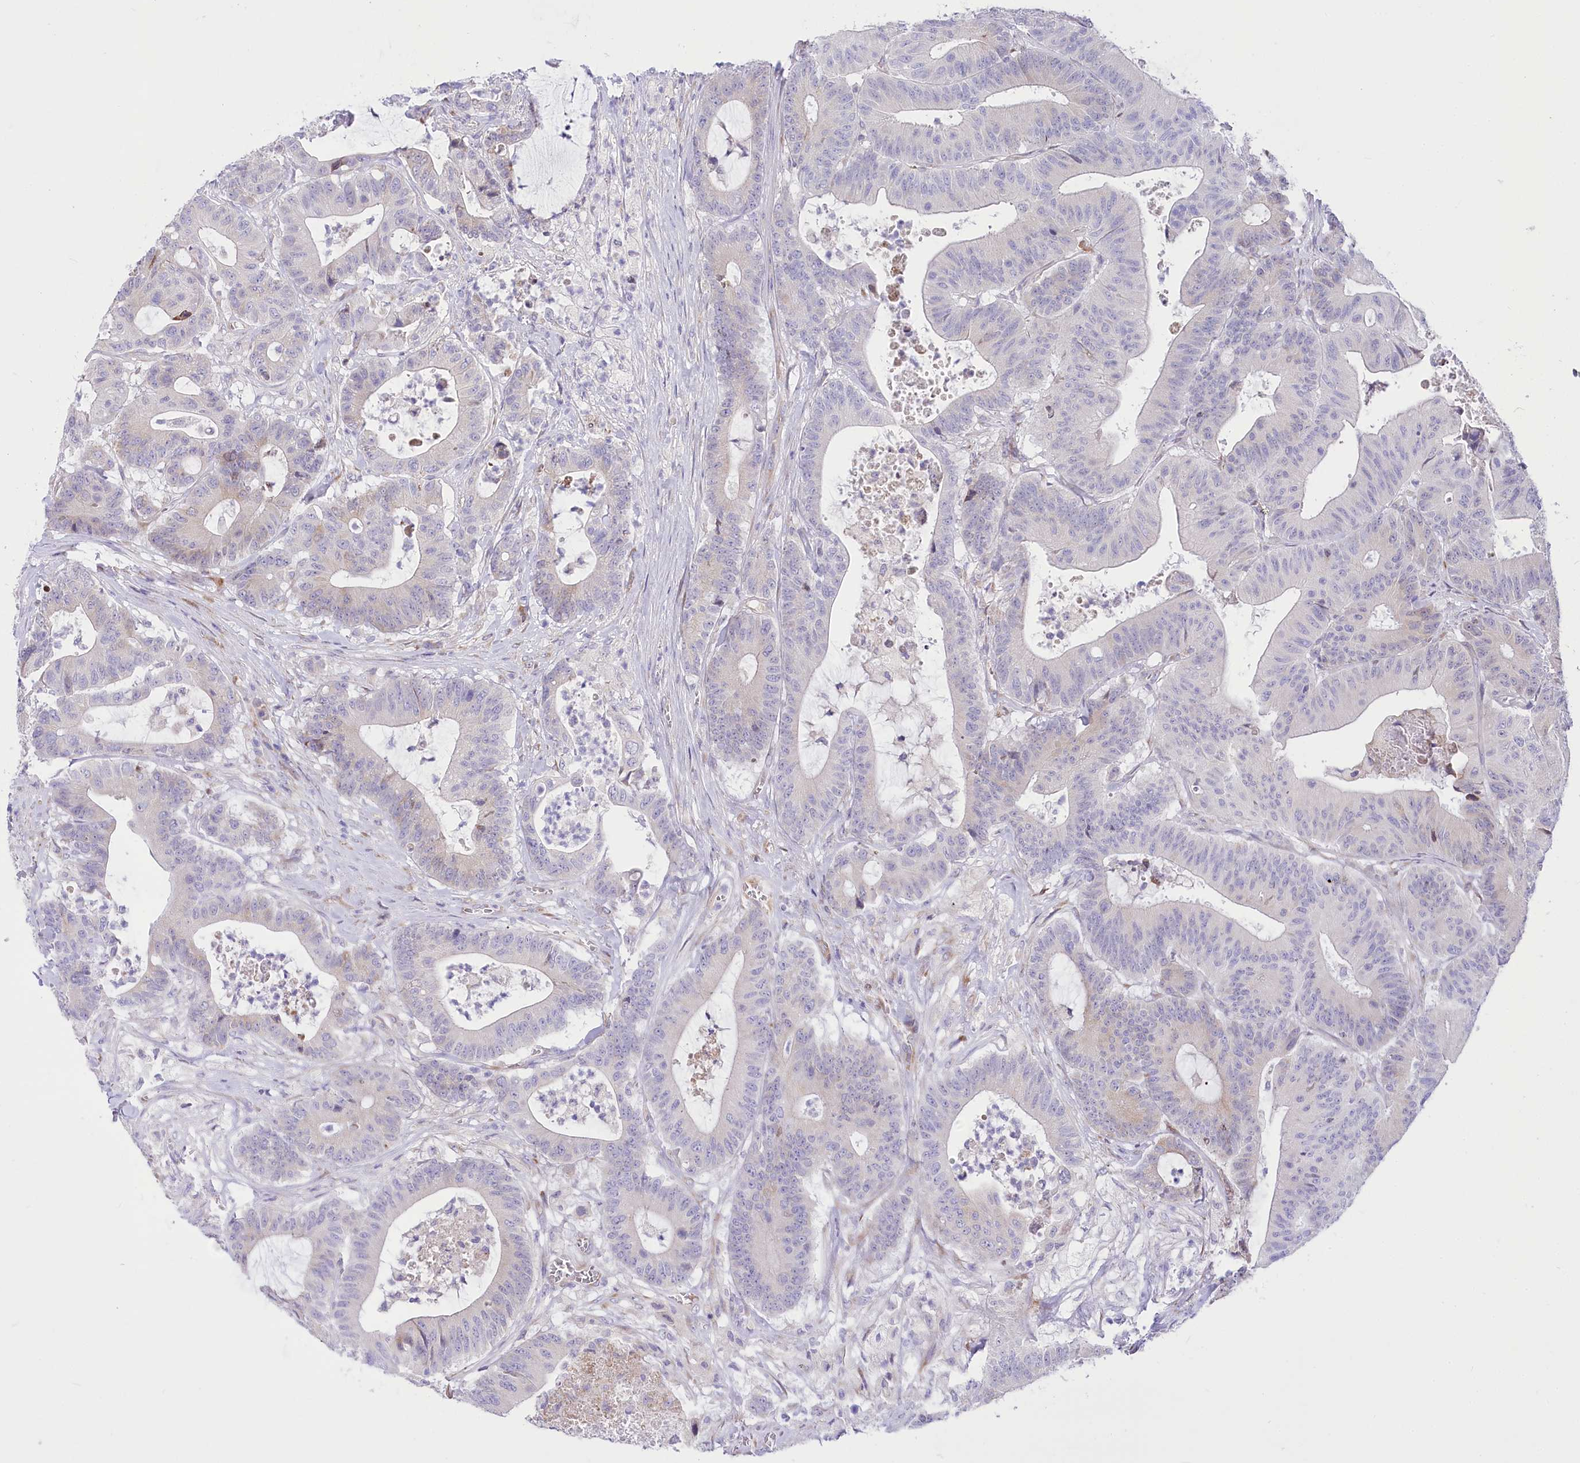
{"staining": {"intensity": "weak", "quantity": "<25%", "location": "cytoplasmic/membranous"}, "tissue": "colorectal cancer", "cell_type": "Tumor cells", "image_type": "cancer", "snomed": [{"axis": "morphology", "description": "Adenocarcinoma, NOS"}, {"axis": "topography", "description": "Colon"}], "caption": "The histopathology image shows no staining of tumor cells in adenocarcinoma (colorectal).", "gene": "STT3B", "patient": {"sex": "female", "age": 84}}